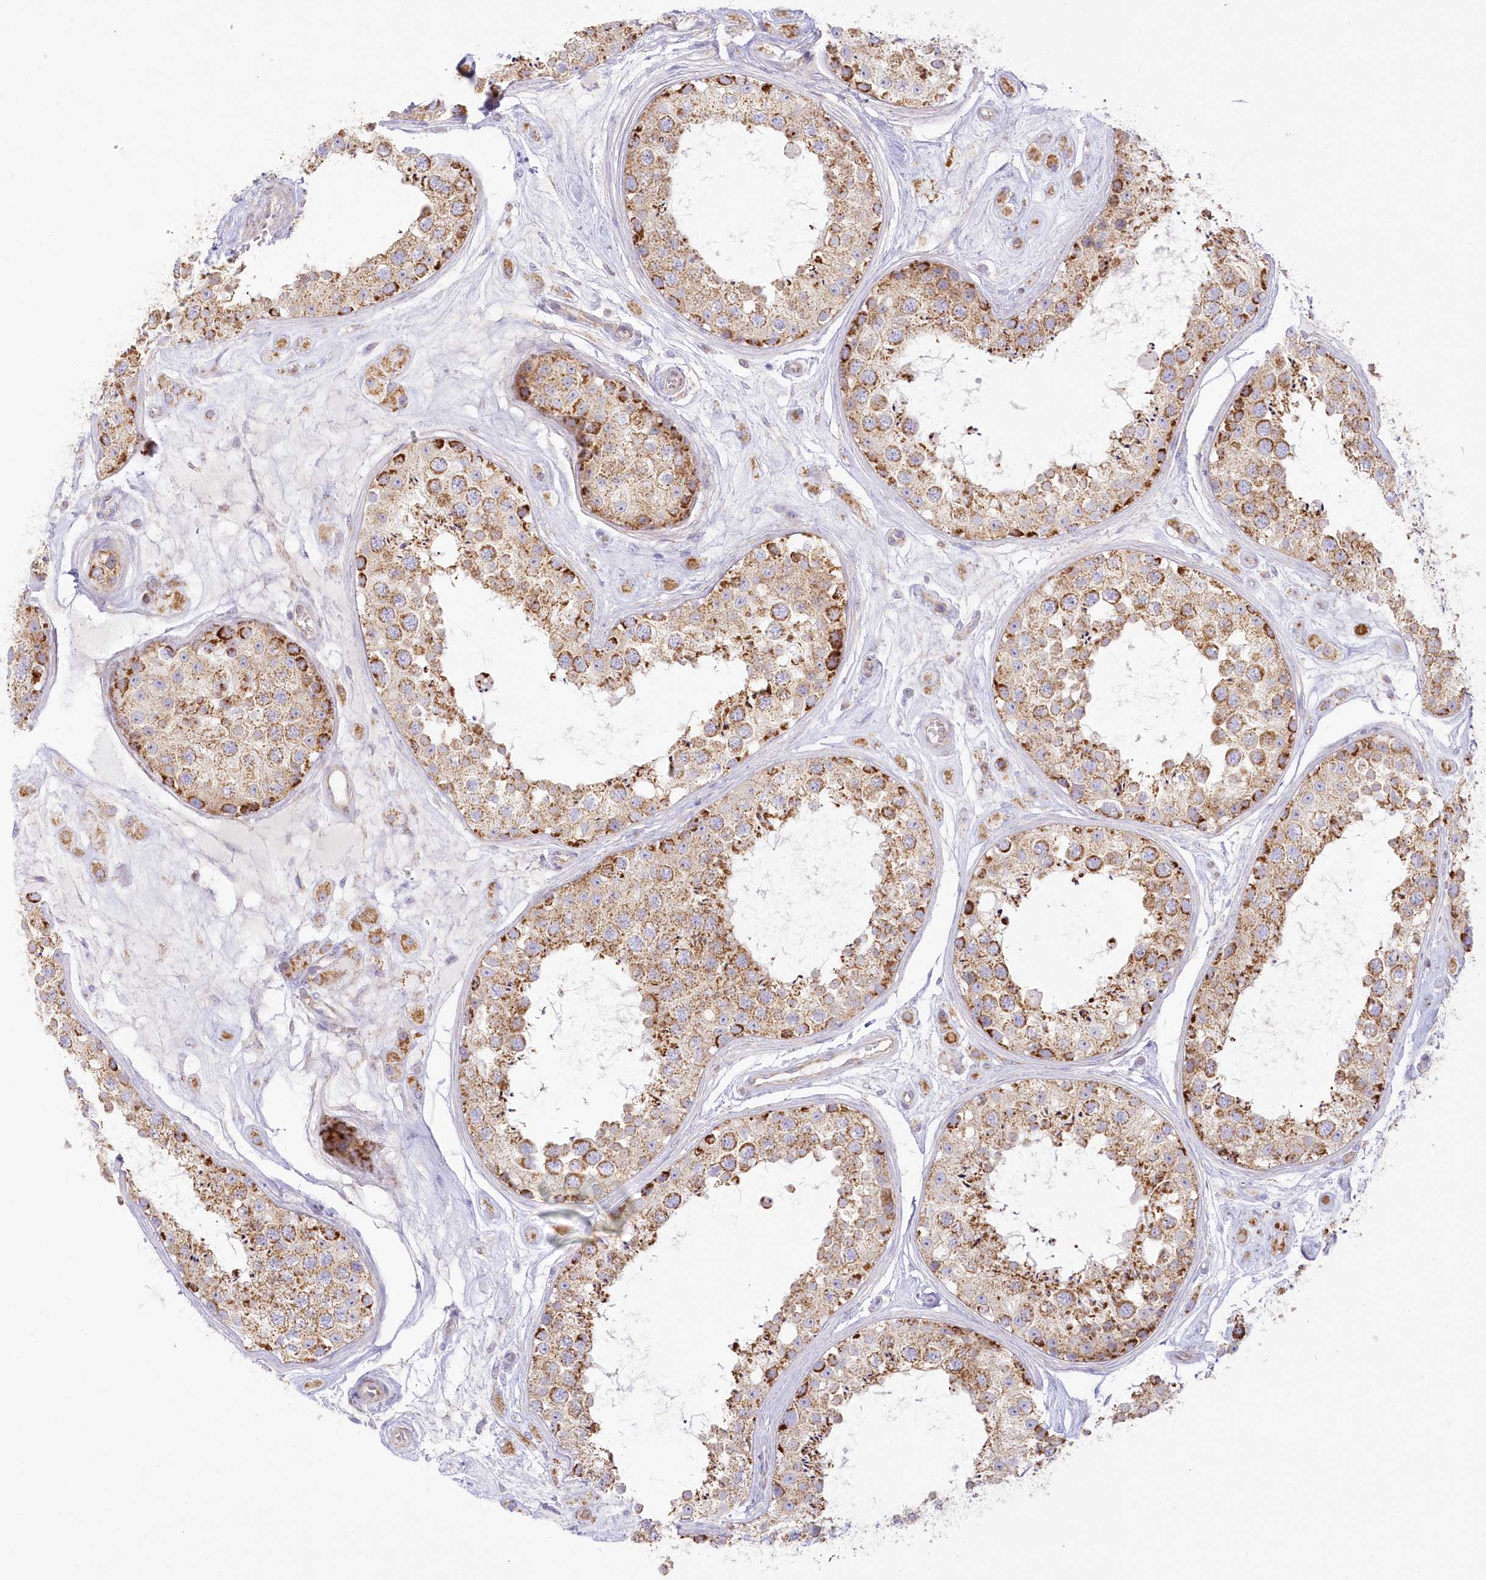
{"staining": {"intensity": "moderate", "quantity": ">75%", "location": "cytoplasmic/membranous"}, "tissue": "testis", "cell_type": "Cells in seminiferous ducts", "image_type": "normal", "snomed": [{"axis": "morphology", "description": "Normal tissue, NOS"}, {"axis": "topography", "description": "Testis"}], "caption": "The histopathology image exhibits immunohistochemical staining of unremarkable testis. There is moderate cytoplasmic/membranous positivity is present in approximately >75% of cells in seminiferous ducts. (Brightfield microscopy of DAB IHC at high magnification).", "gene": "TBC1D14", "patient": {"sex": "male", "age": 25}}